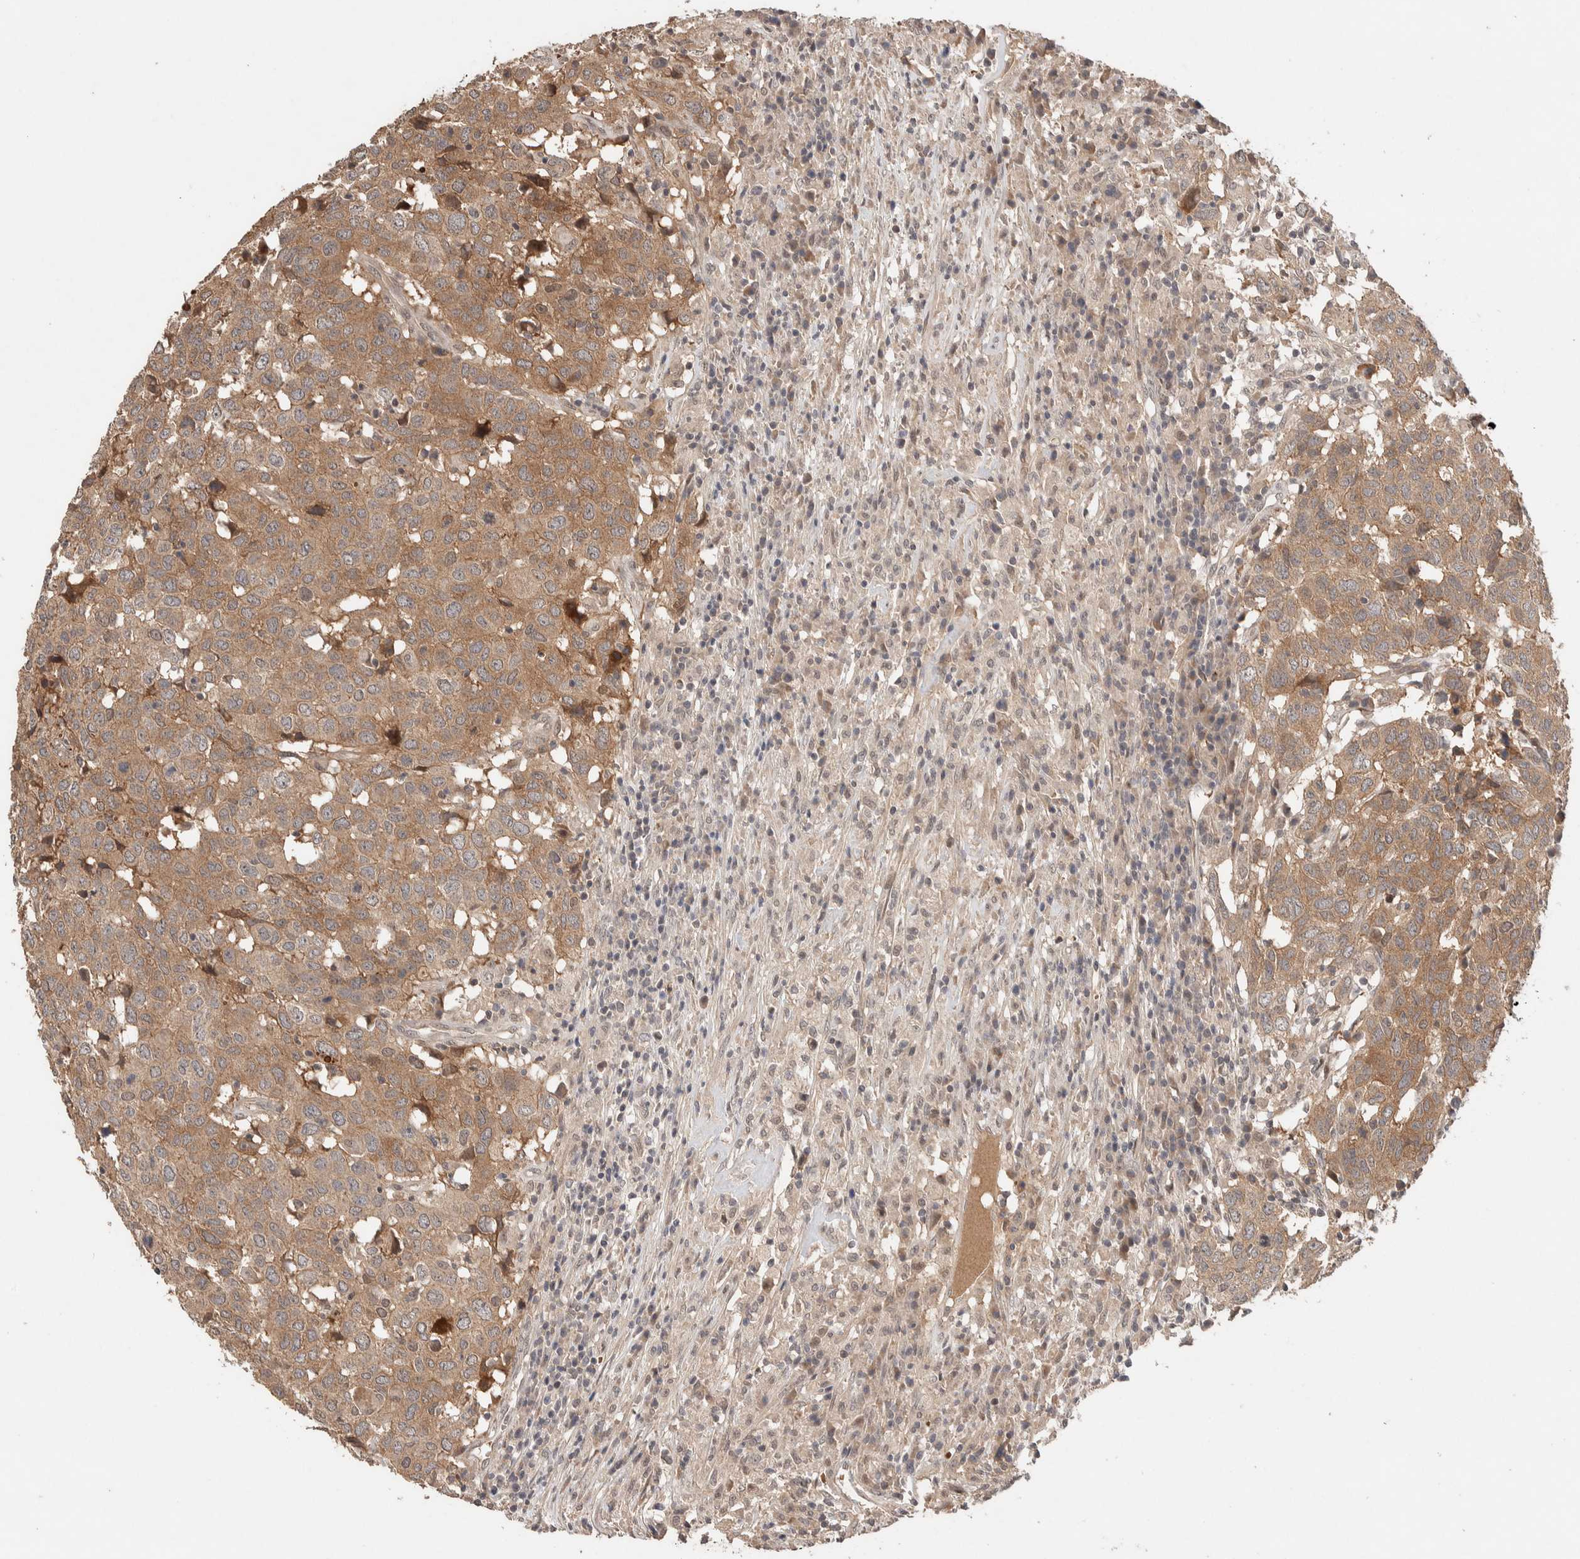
{"staining": {"intensity": "moderate", "quantity": ">75%", "location": "cytoplasmic/membranous"}, "tissue": "head and neck cancer", "cell_type": "Tumor cells", "image_type": "cancer", "snomed": [{"axis": "morphology", "description": "Squamous cell carcinoma, NOS"}, {"axis": "topography", "description": "Head-Neck"}], "caption": "Protein expression analysis of human squamous cell carcinoma (head and neck) reveals moderate cytoplasmic/membranous expression in about >75% of tumor cells.", "gene": "CASK", "patient": {"sex": "male", "age": 66}}